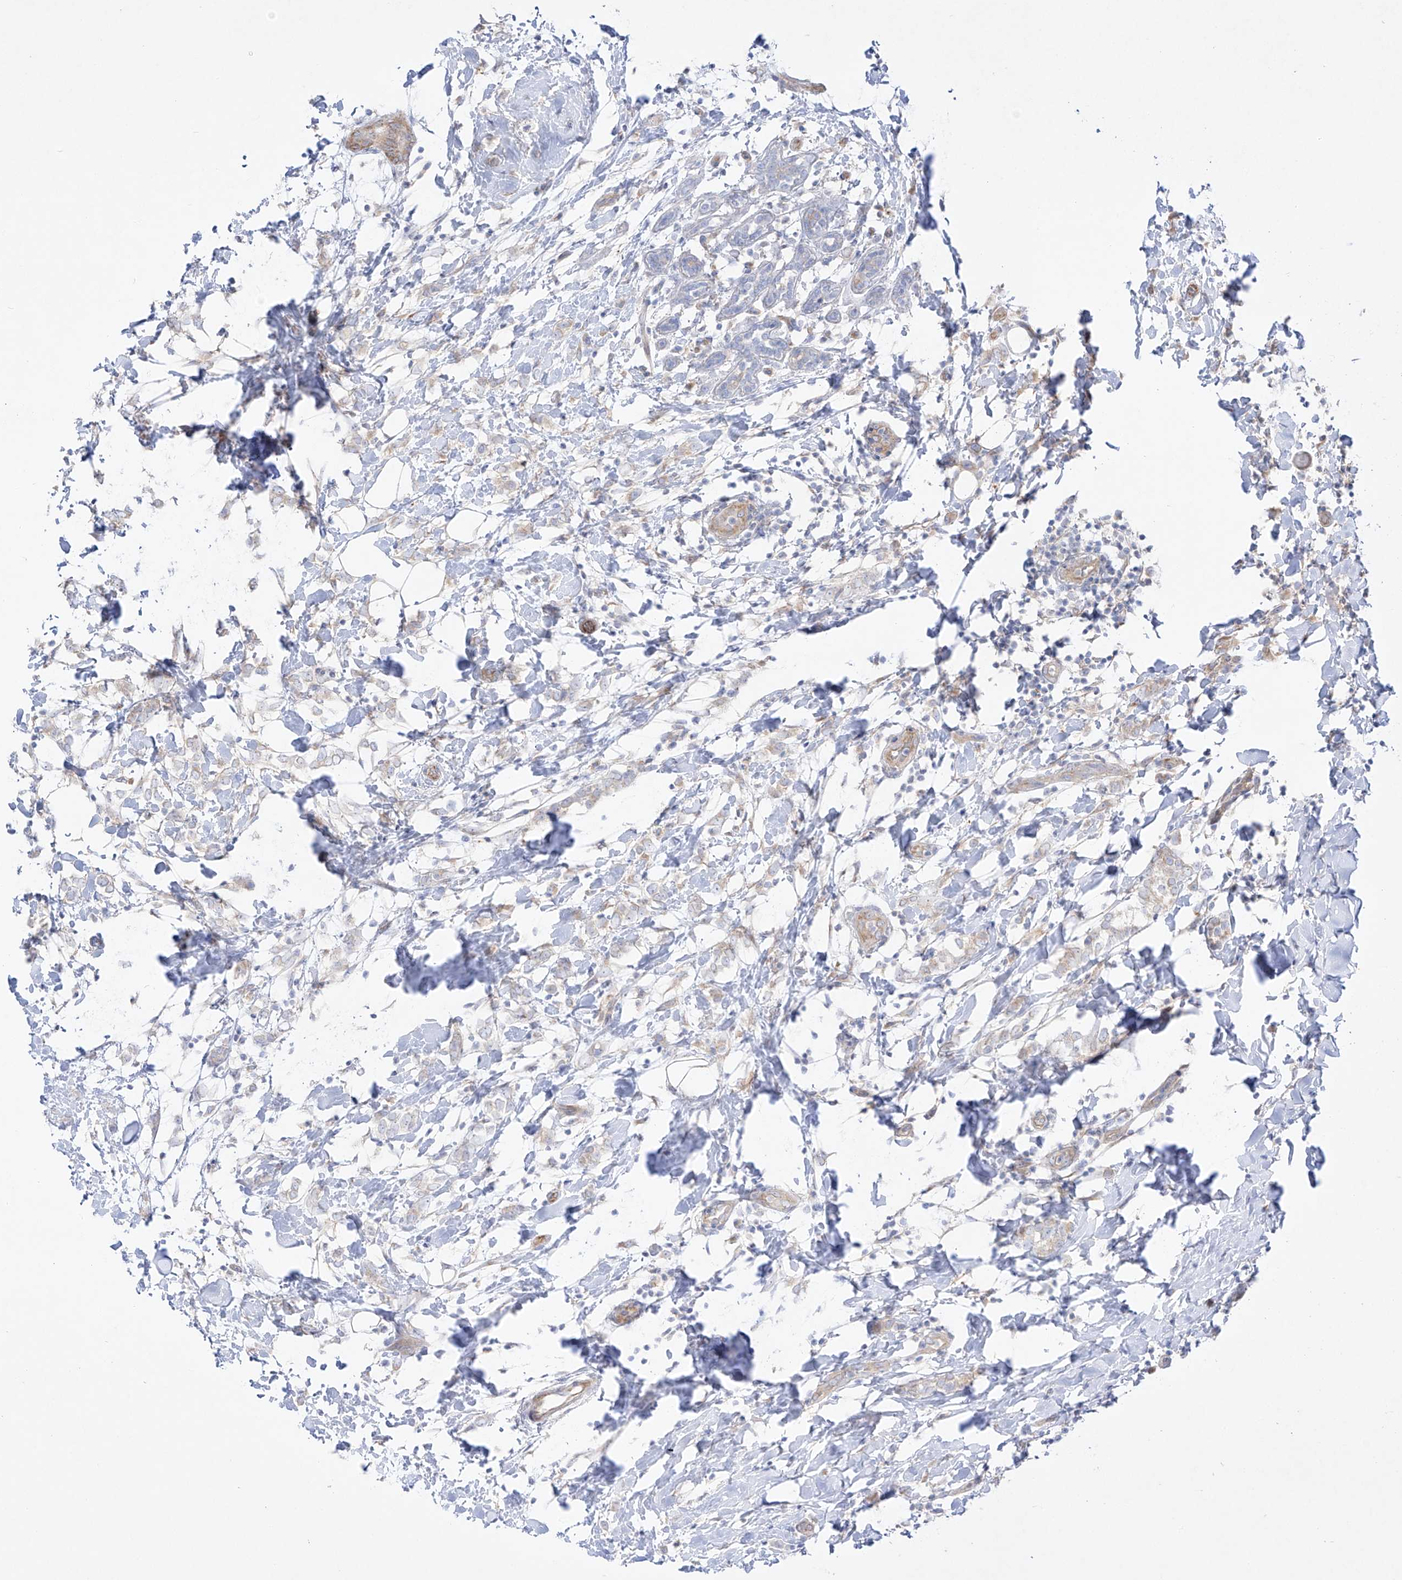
{"staining": {"intensity": "negative", "quantity": "none", "location": "none"}, "tissue": "breast cancer", "cell_type": "Tumor cells", "image_type": "cancer", "snomed": [{"axis": "morphology", "description": "Normal tissue, NOS"}, {"axis": "morphology", "description": "Lobular carcinoma"}, {"axis": "topography", "description": "Breast"}], "caption": "Tumor cells are negative for protein expression in human lobular carcinoma (breast).", "gene": "YKT6", "patient": {"sex": "female", "age": 47}}